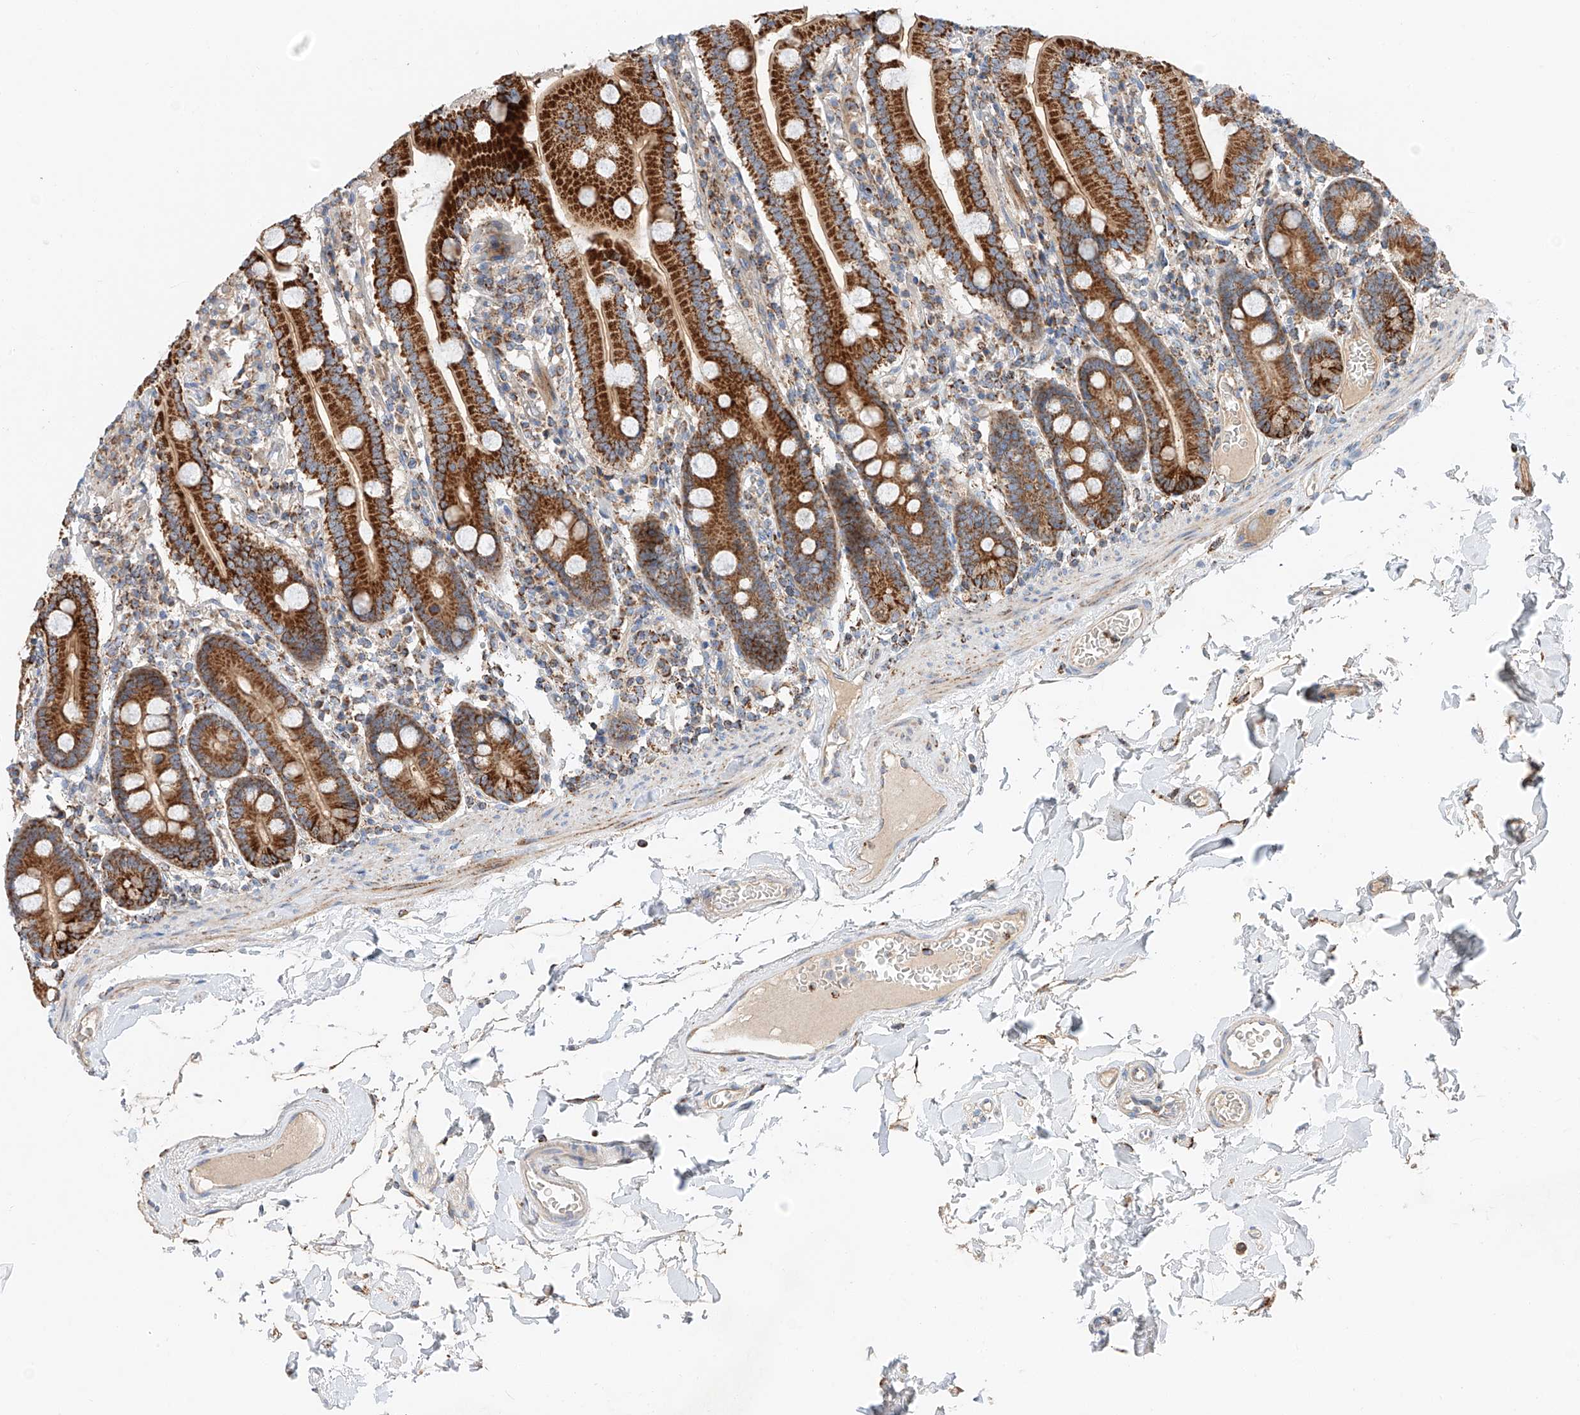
{"staining": {"intensity": "strong", "quantity": ">75%", "location": "cytoplasmic/membranous"}, "tissue": "duodenum", "cell_type": "Glandular cells", "image_type": "normal", "snomed": [{"axis": "morphology", "description": "Normal tissue, NOS"}, {"axis": "topography", "description": "Duodenum"}], "caption": "DAB (3,3'-diaminobenzidine) immunohistochemical staining of benign human duodenum displays strong cytoplasmic/membranous protein expression in approximately >75% of glandular cells.", "gene": "RUSC1", "patient": {"sex": "male", "age": 55}}